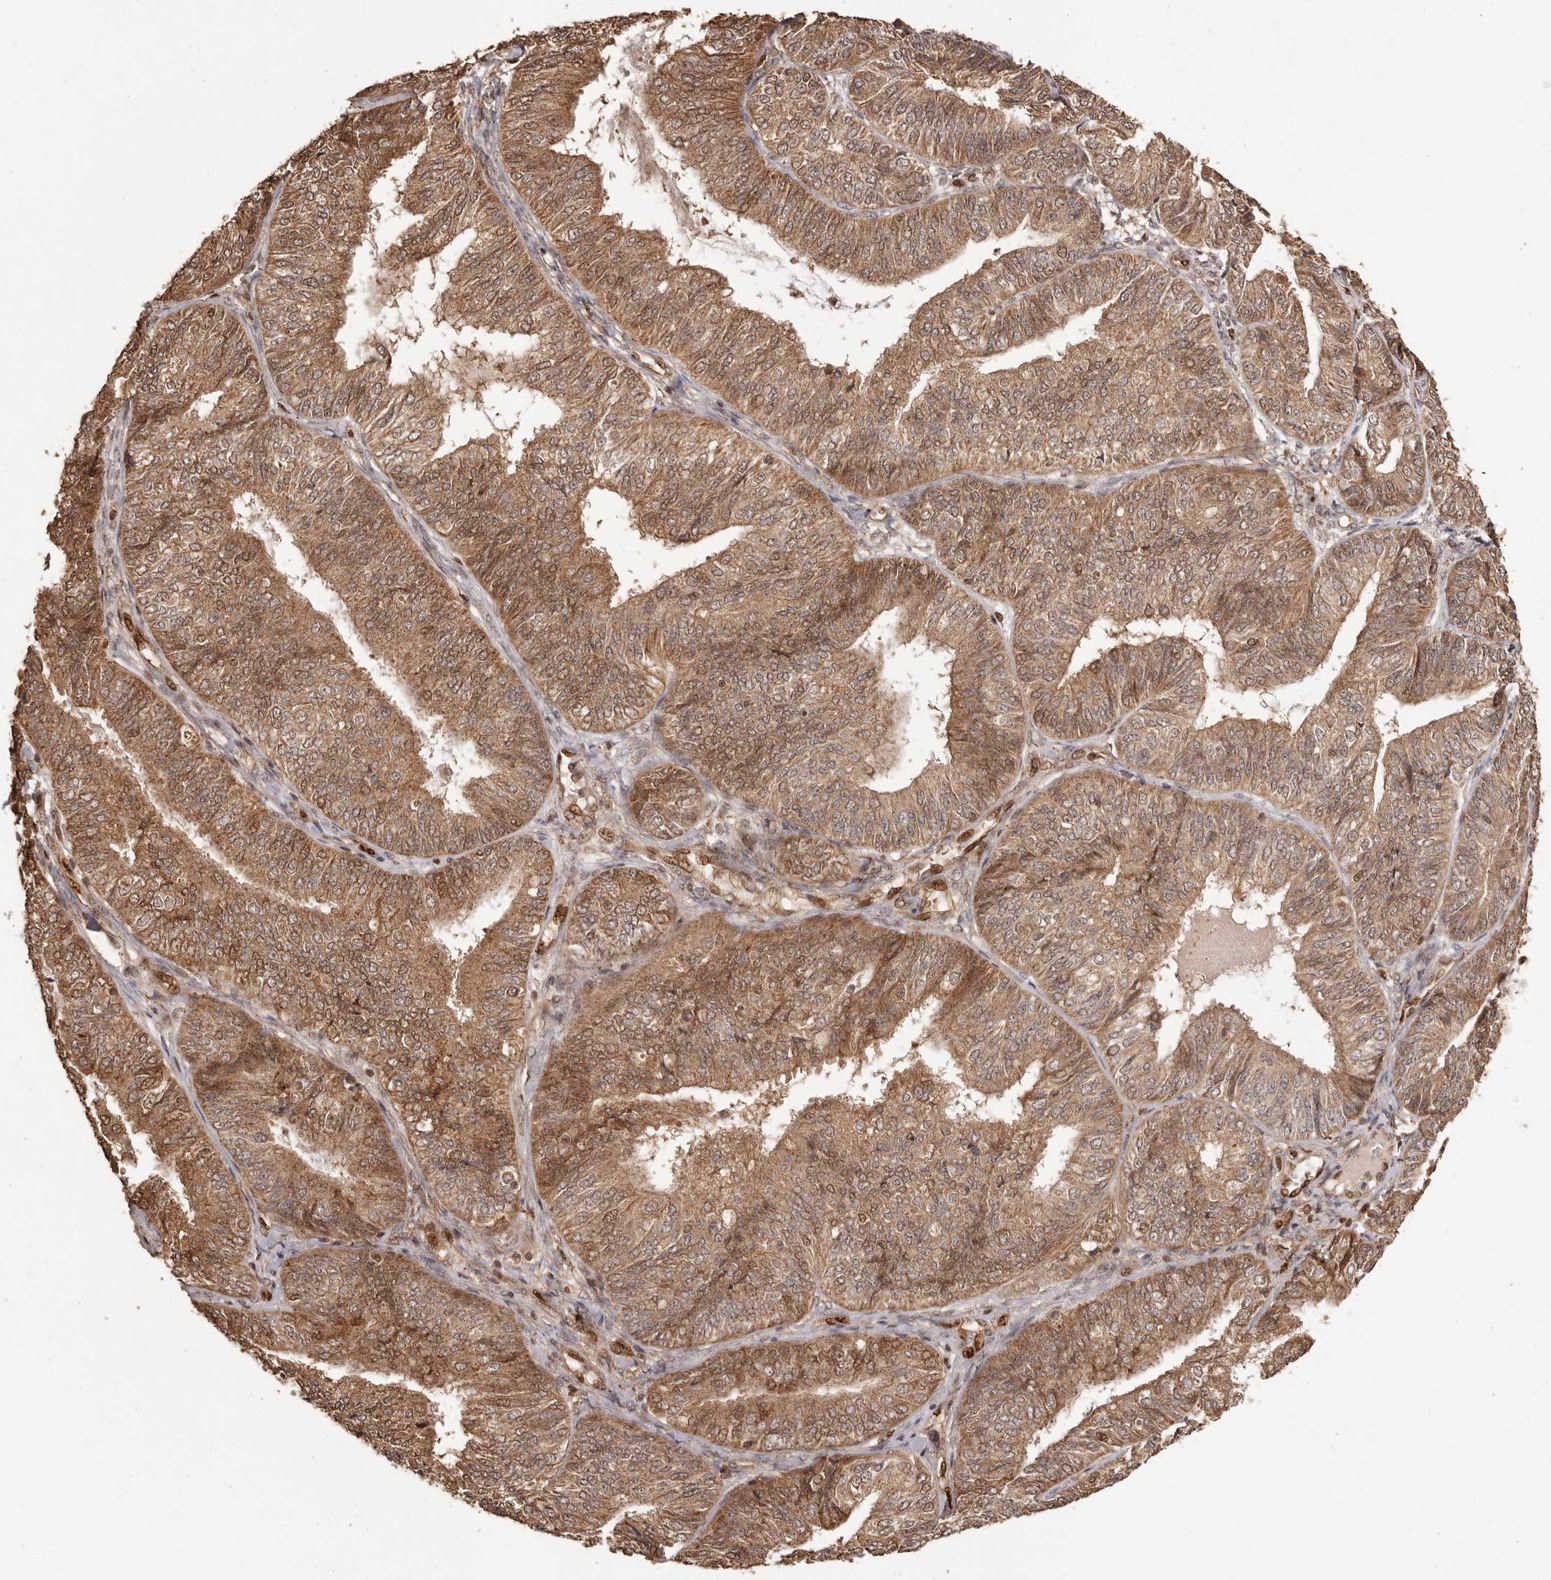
{"staining": {"intensity": "moderate", "quantity": ">75%", "location": "cytoplasmic/membranous,nuclear"}, "tissue": "endometrial cancer", "cell_type": "Tumor cells", "image_type": "cancer", "snomed": [{"axis": "morphology", "description": "Adenocarcinoma, NOS"}, {"axis": "topography", "description": "Endometrium"}], "caption": "This is an image of immunohistochemistry staining of endometrial adenocarcinoma, which shows moderate staining in the cytoplasmic/membranous and nuclear of tumor cells.", "gene": "UBR2", "patient": {"sex": "female", "age": 58}}